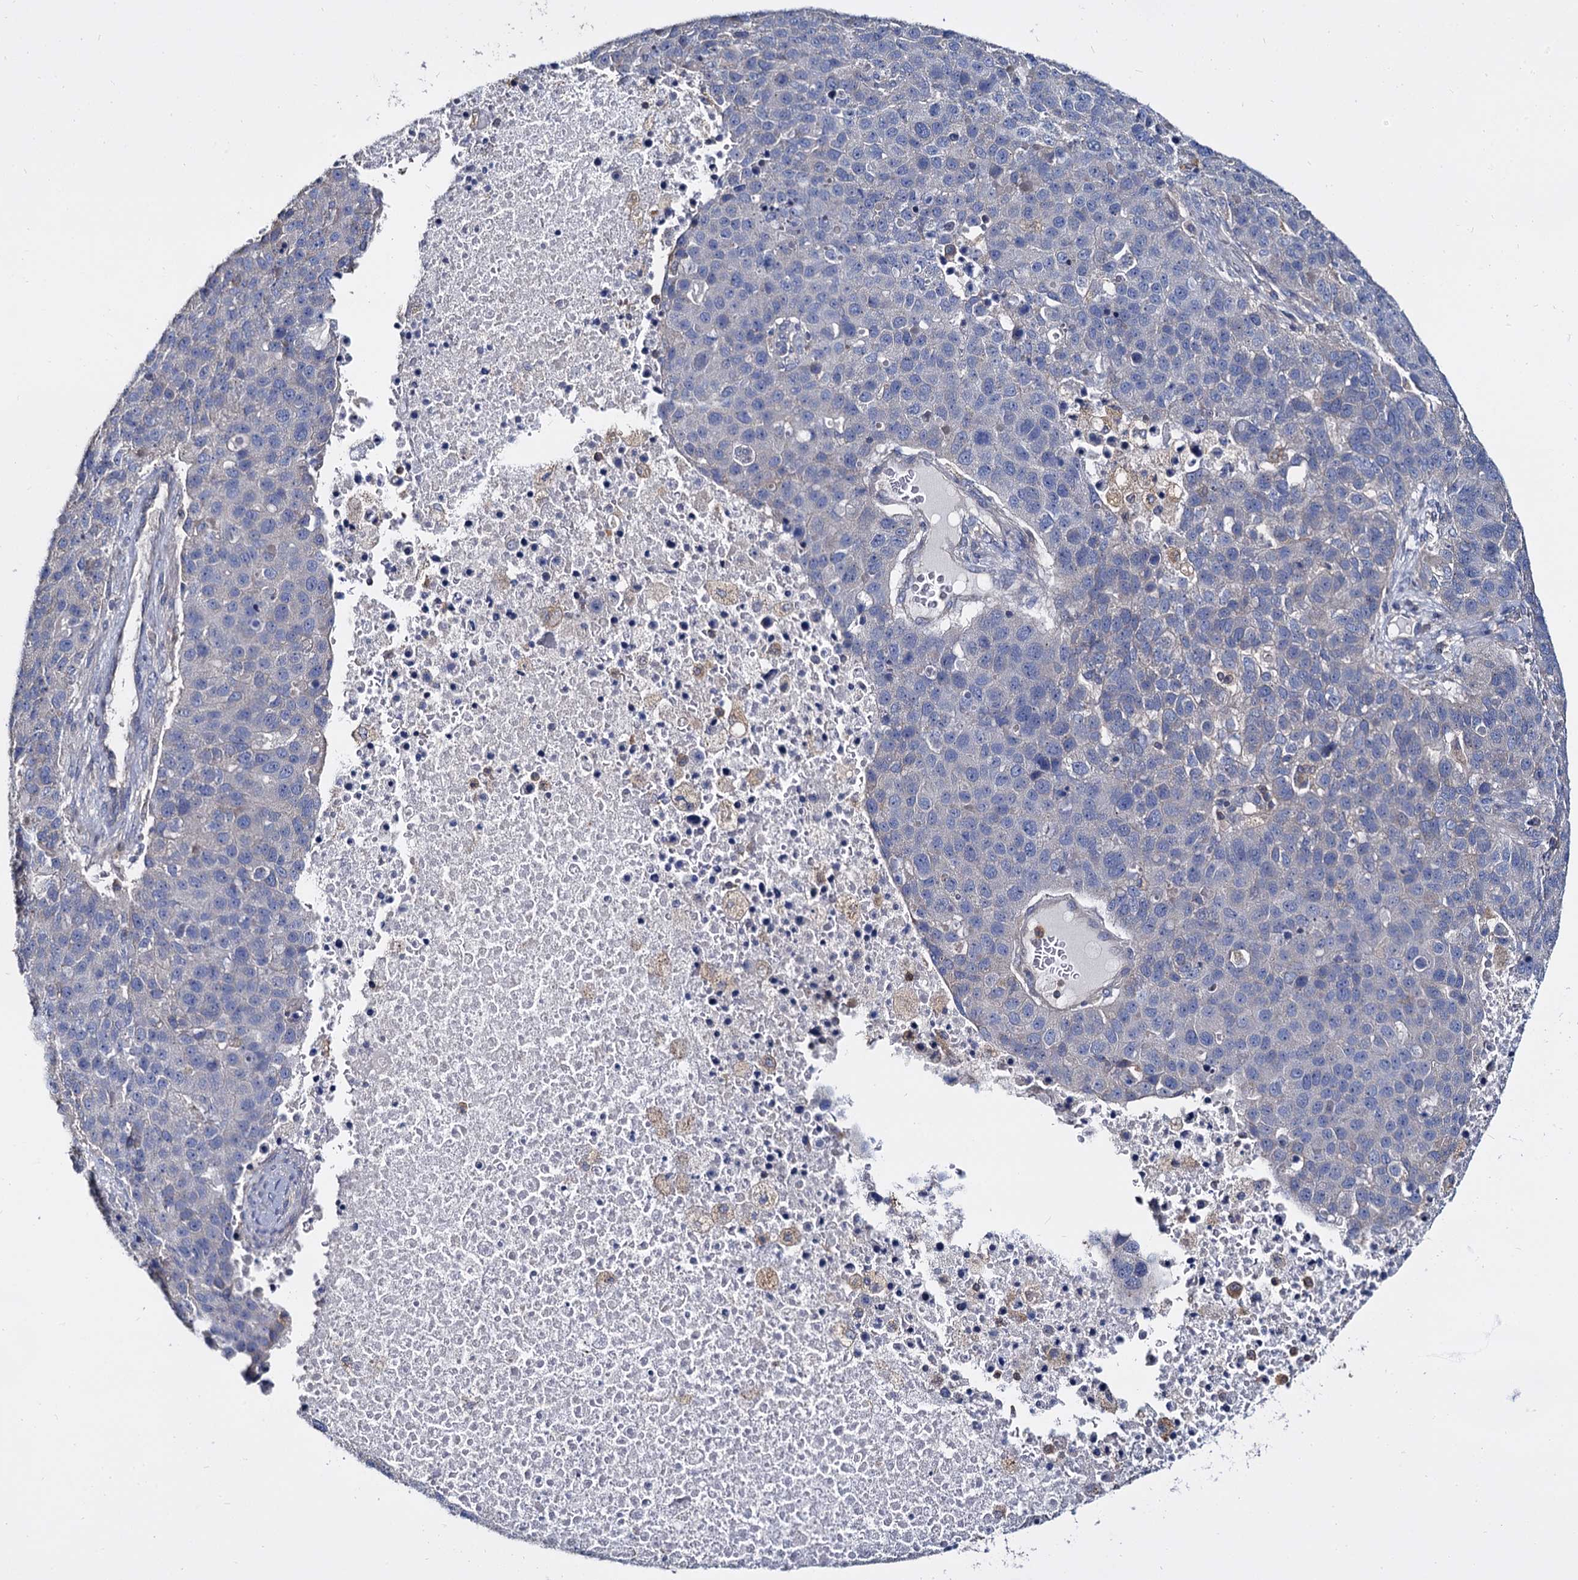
{"staining": {"intensity": "negative", "quantity": "none", "location": "none"}, "tissue": "pancreatic cancer", "cell_type": "Tumor cells", "image_type": "cancer", "snomed": [{"axis": "morphology", "description": "Adenocarcinoma, NOS"}, {"axis": "topography", "description": "Pancreas"}], "caption": "There is no significant expression in tumor cells of pancreatic cancer (adenocarcinoma). (Brightfield microscopy of DAB (3,3'-diaminobenzidine) immunohistochemistry (IHC) at high magnification).", "gene": "ANKRD13A", "patient": {"sex": "female", "age": 61}}